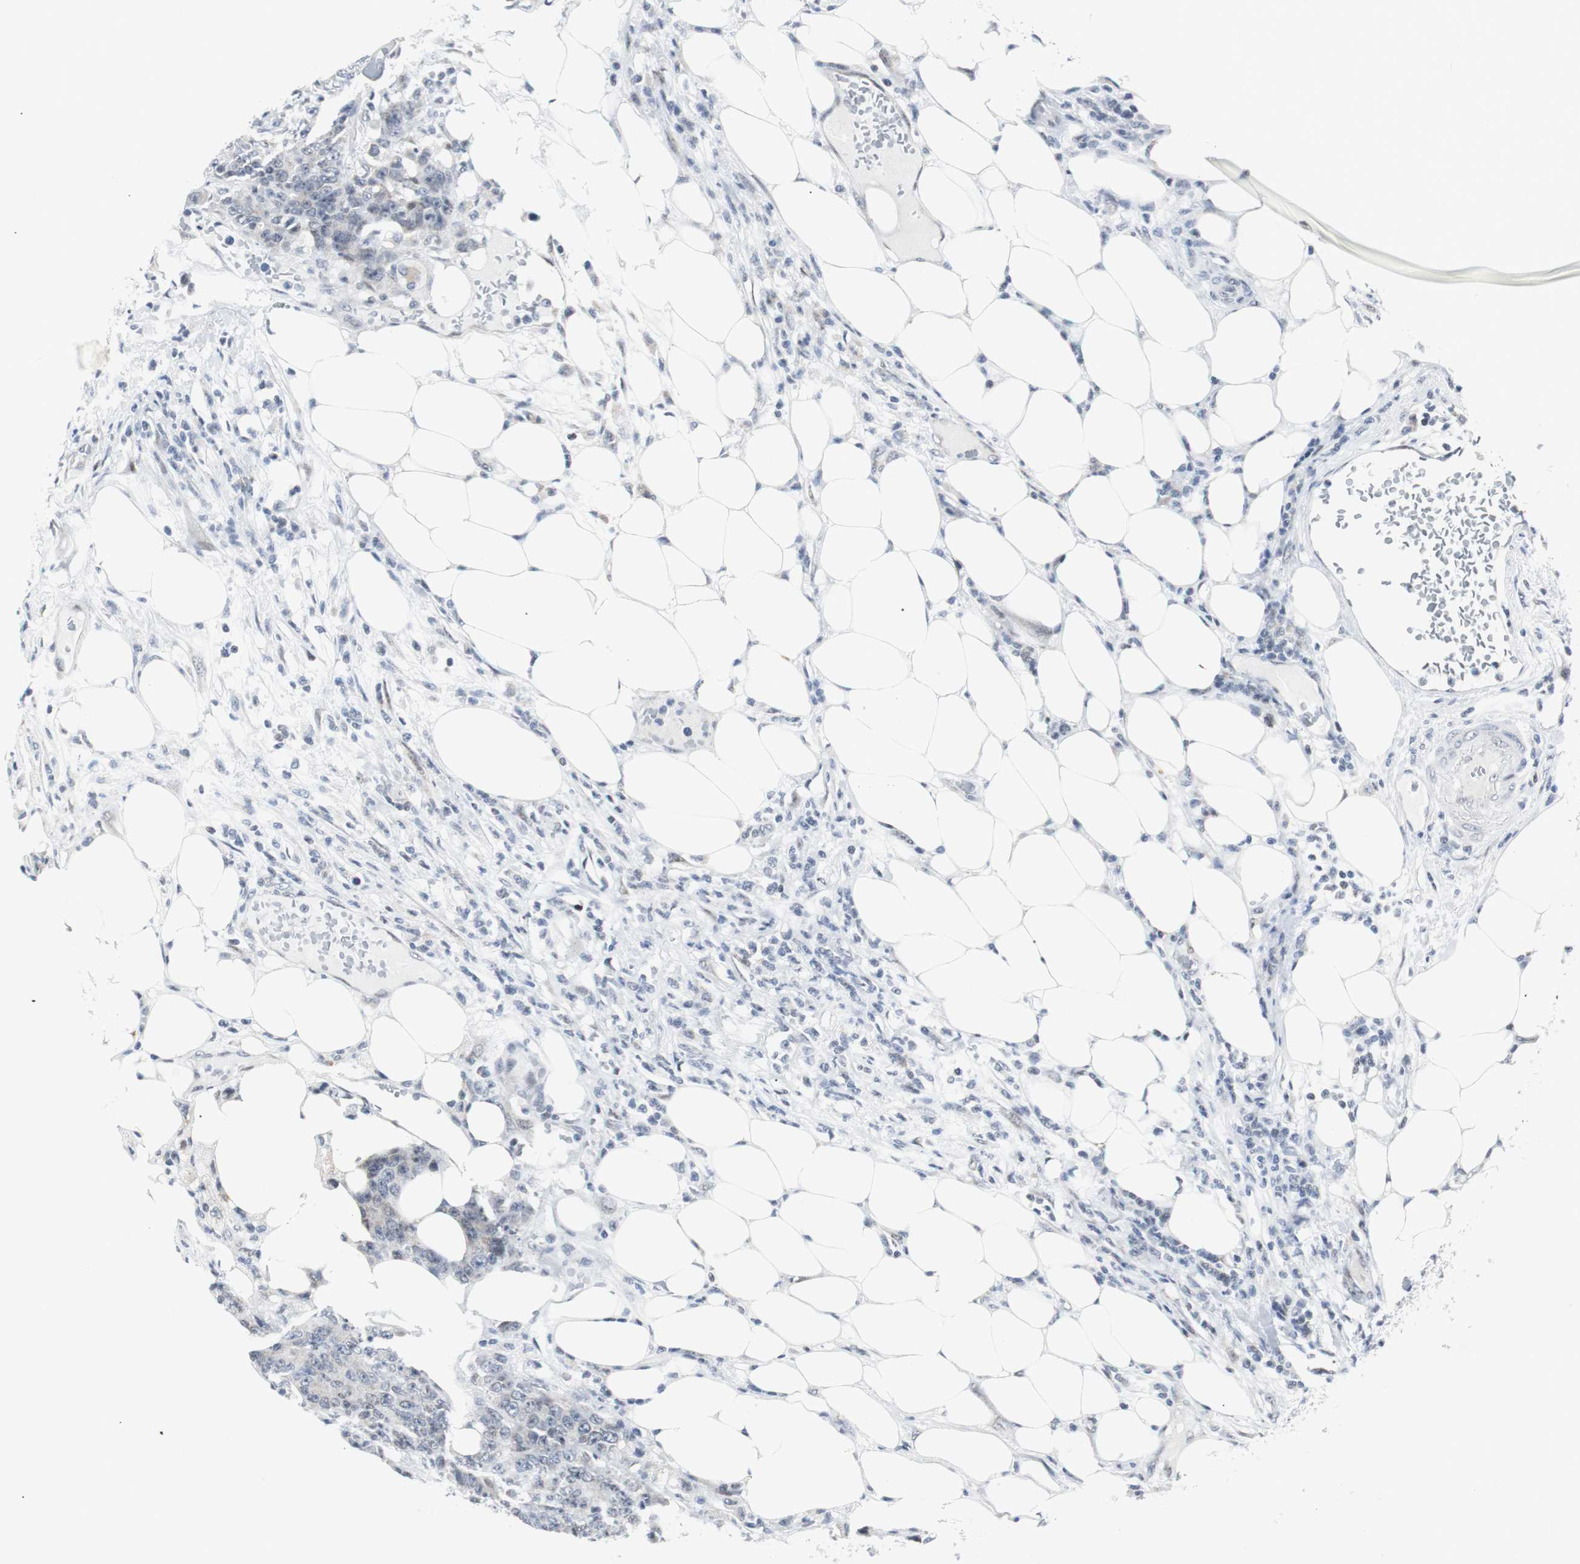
{"staining": {"intensity": "weak", "quantity": "<25%", "location": "nuclear"}, "tissue": "colorectal cancer", "cell_type": "Tumor cells", "image_type": "cancer", "snomed": [{"axis": "morphology", "description": "Adenocarcinoma, NOS"}, {"axis": "topography", "description": "Colon"}], "caption": "This is an IHC histopathology image of adenocarcinoma (colorectal). There is no staining in tumor cells.", "gene": "MTA1", "patient": {"sex": "female", "age": 86}}